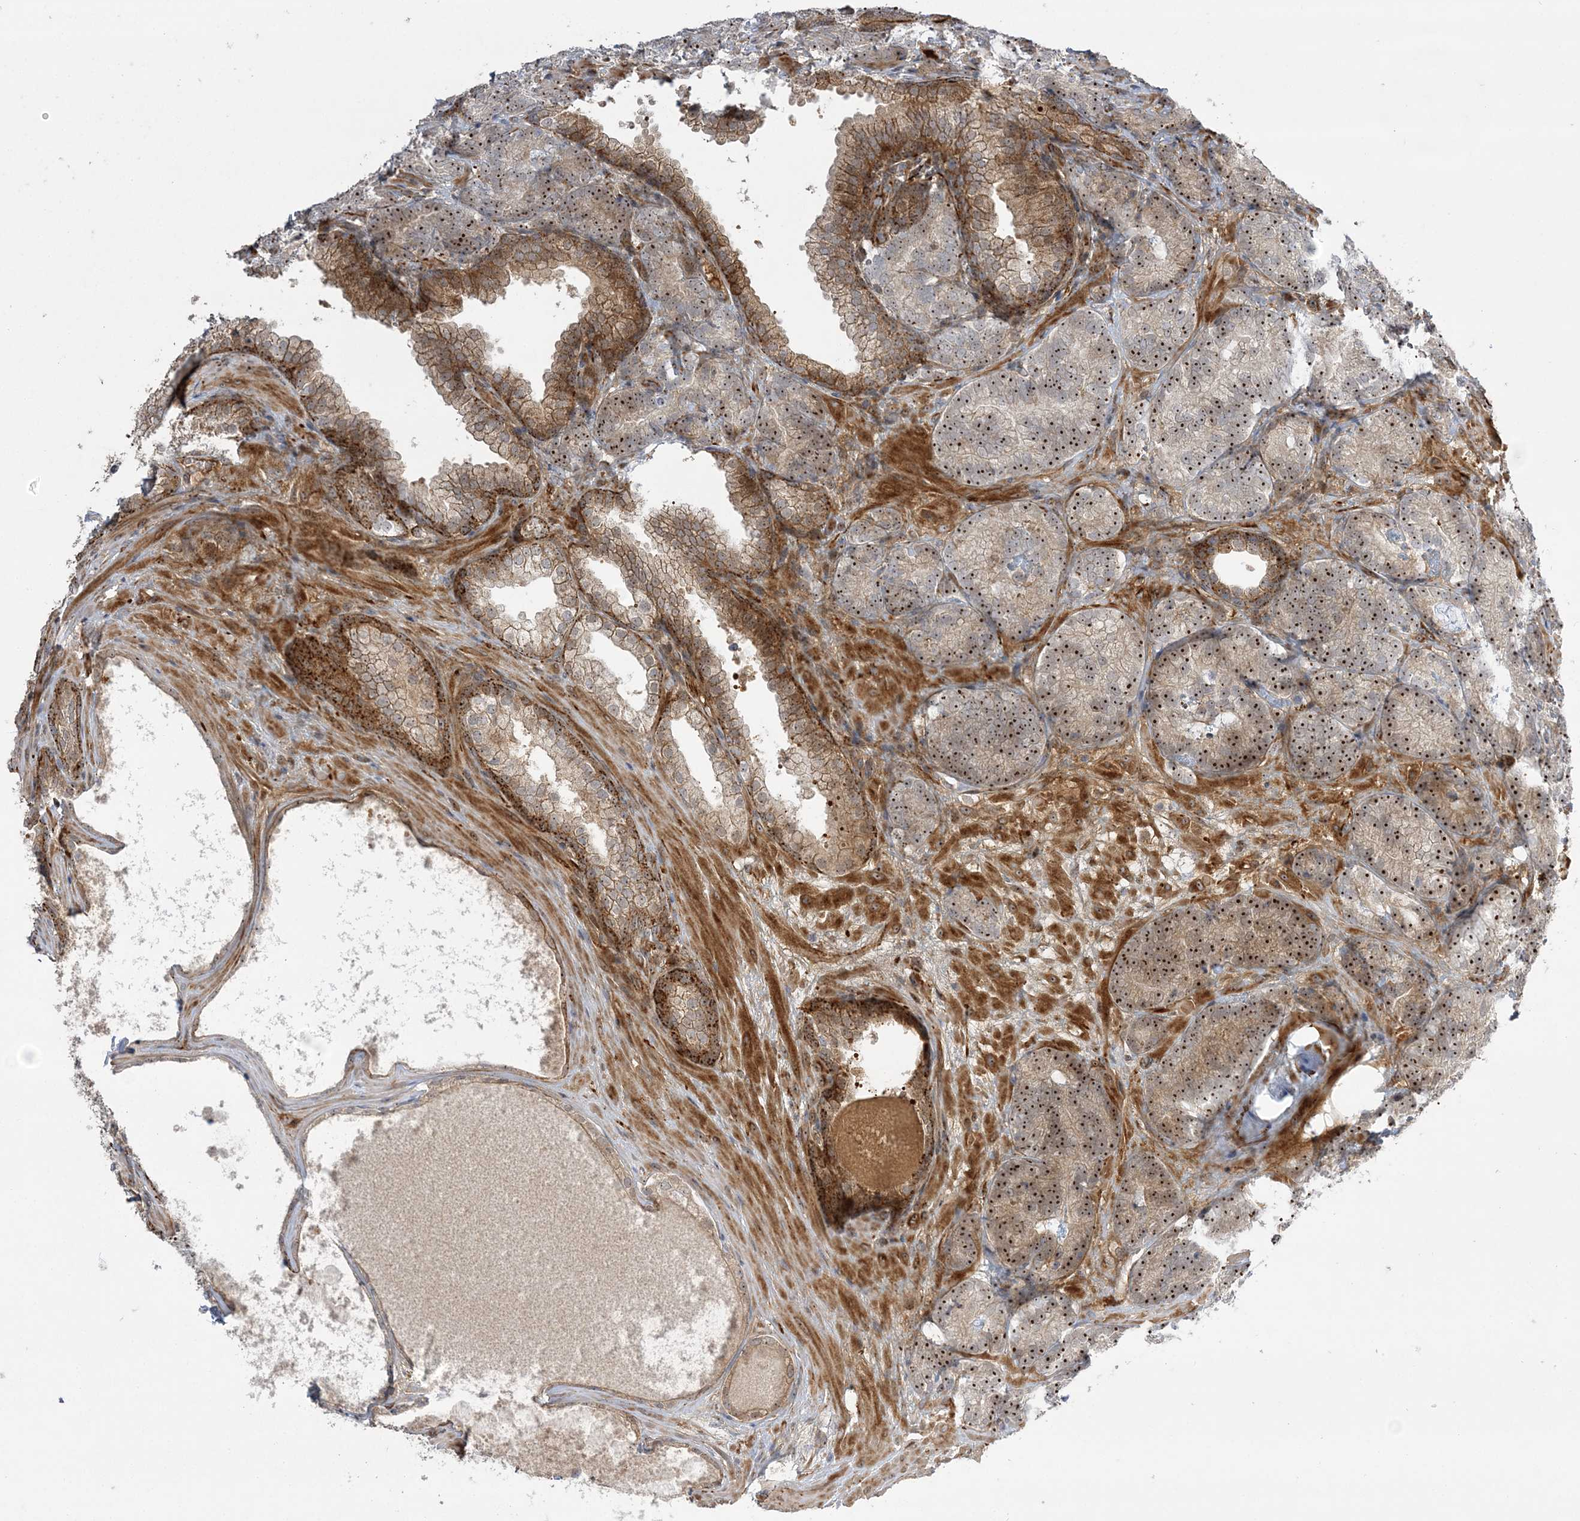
{"staining": {"intensity": "strong", "quantity": ">75%", "location": "cytoplasmic/membranous,nuclear"}, "tissue": "prostate cancer", "cell_type": "Tumor cells", "image_type": "cancer", "snomed": [{"axis": "morphology", "description": "Adenocarcinoma, High grade"}, {"axis": "topography", "description": "Prostate"}], "caption": "Adenocarcinoma (high-grade) (prostate) stained for a protein (brown) displays strong cytoplasmic/membranous and nuclear positive expression in approximately >75% of tumor cells.", "gene": "NPM3", "patient": {"sex": "male", "age": 66}}